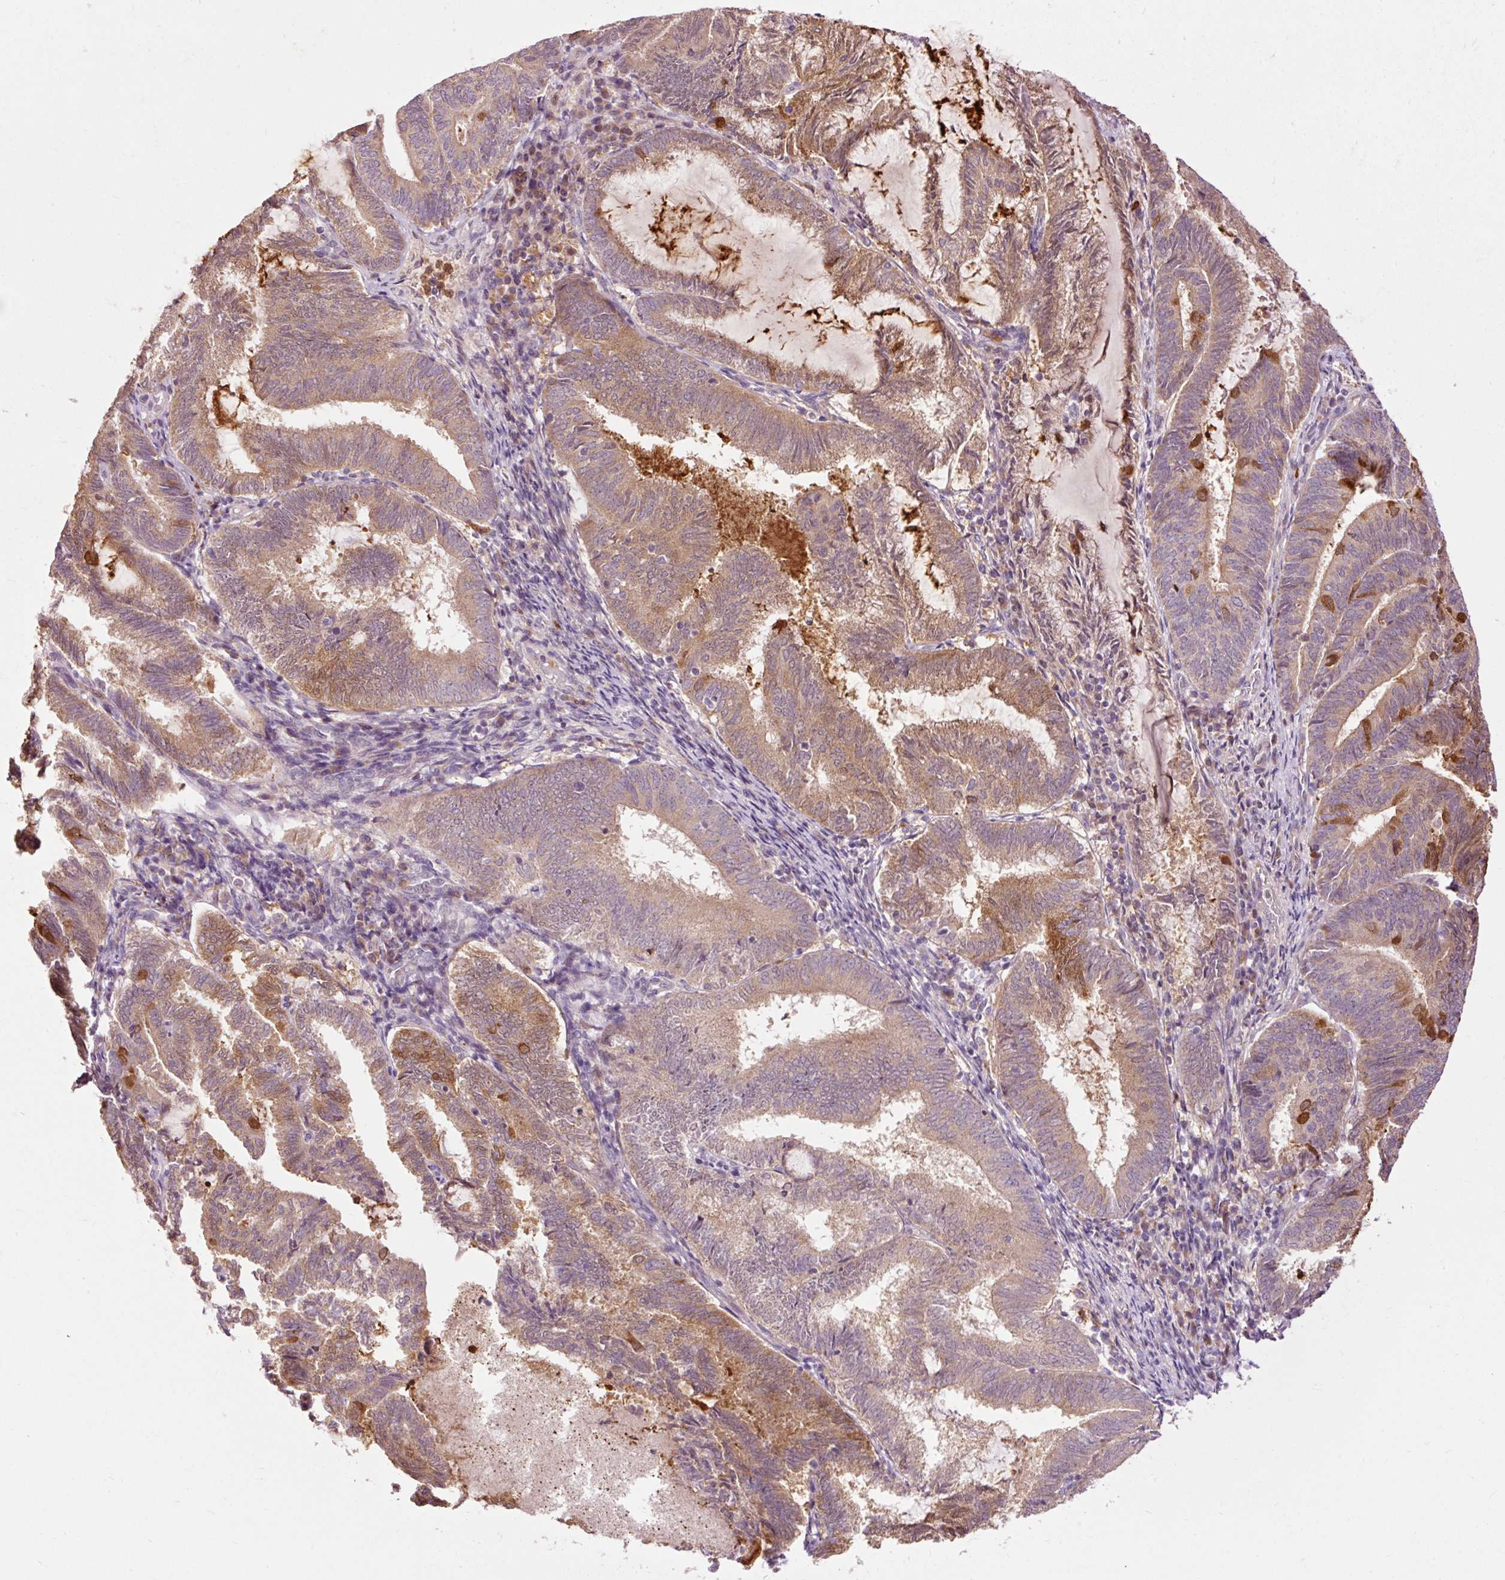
{"staining": {"intensity": "moderate", "quantity": "25%-75%", "location": "cytoplasmic/membranous"}, "tissue": "endometrial cancer", "cell_type": "Tumor cells", "image_type": "cancer", "snomed": [{"axis": "morphology", "description": "Adenocarcinoma, NOS"}, {"axis": "topography", "description": "Endometrium"}], "caption": "This photomicrograph reveals immunohistochemistry staining of endometrial adenocarcinoma, with medium moderate cytoplasmic/membranous expression in about 25%-75% of tumor cells.", "gene": "PRDX5", "patient": {"sex": "female", "age": 80}}